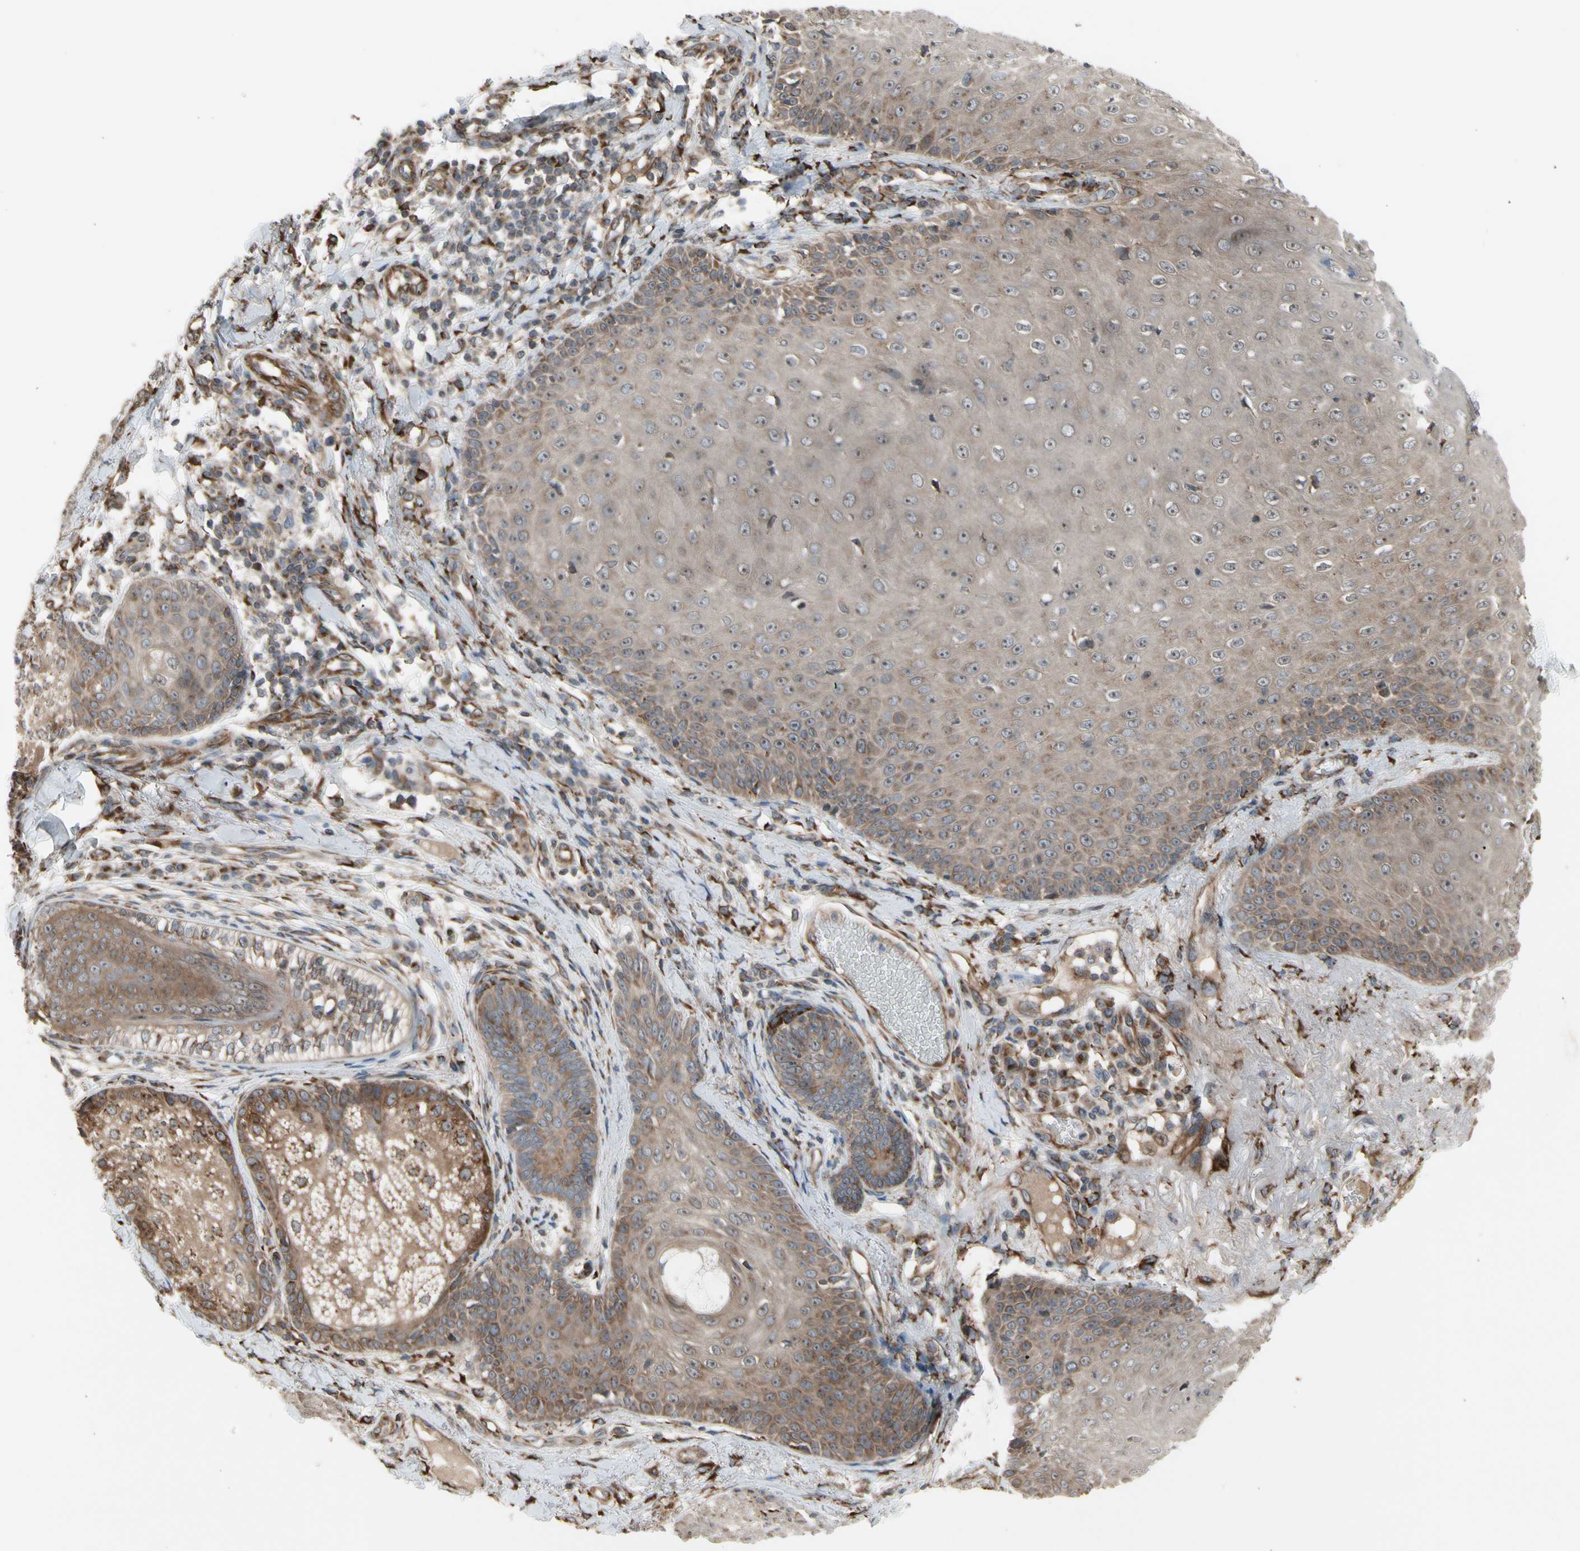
{"staining": {"intensity": "moderate", "quantity": ">75%", "location": "cytoplasmic/membranous"}, "tissue": "skin cancer", "cell_type": "Tumor cells", "image_type": "cancer", "snomed": [{"axis": "morphology", "description": "Normal tissue, NOS"}, {"axis": "morphology", "description": "Basal cell carcinoma"}, {"axis": "topography", "description": "Skin"}], "caption": "Skin cancer (basal cell carcinoma) was stained to show a protein in brown. There is medium levels of moderate cytoplasmic/membranous staining in approximately >75% of tumor cells. The protein is stained brown, and the nuclei are stained in blue (DAB IHC with brightfield microscopy, high magnification).", "gene": "SLC39A9", "patient": {"sex": "male", "age": 52}}